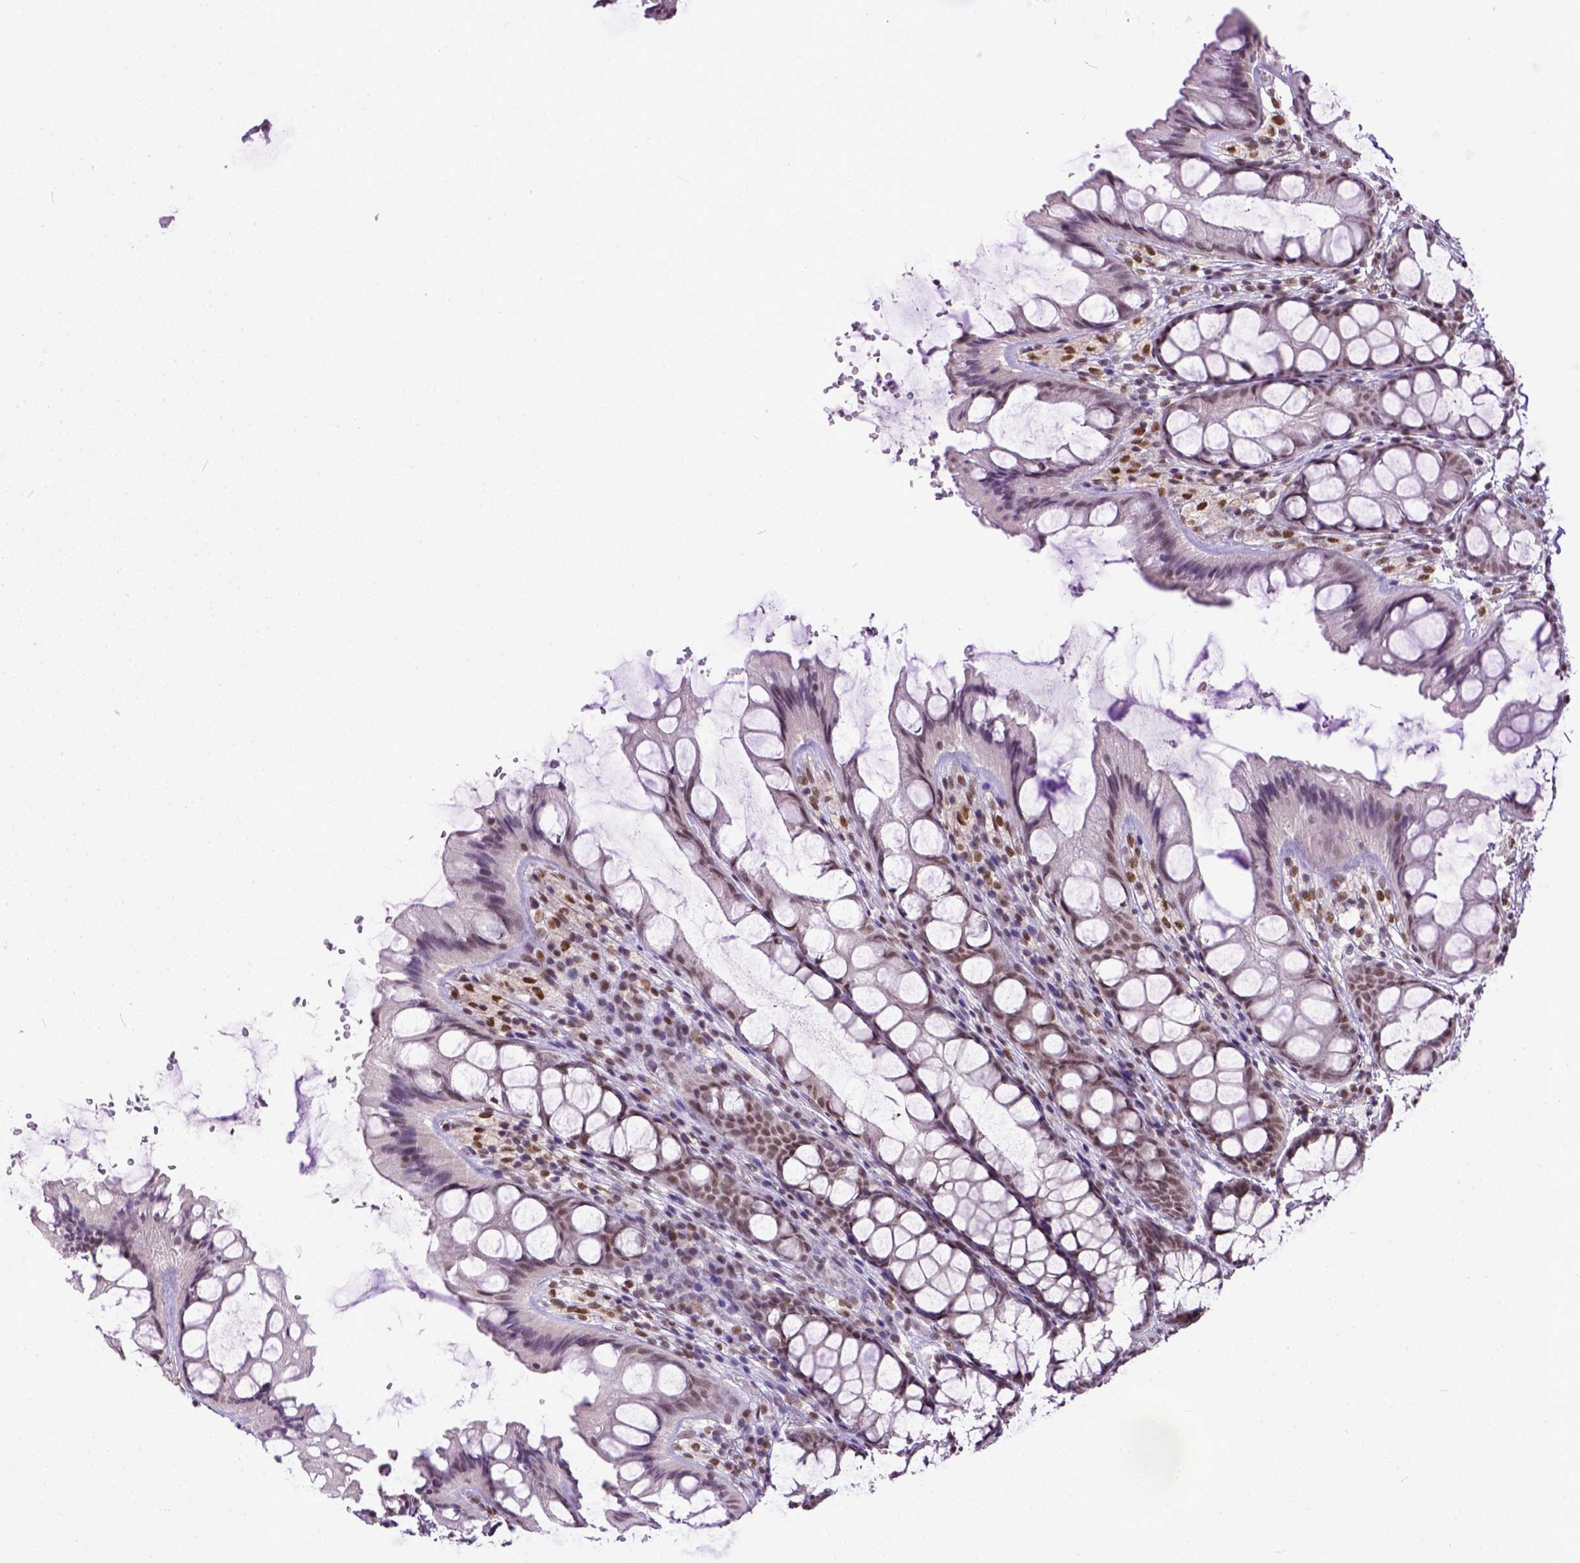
{"staining": {"intensity": "moderate", "quantity": ">75%", "location": "nuclear"}, "tissue": "colon", "cell_type": "Endothelial cells", "image_type": "normal", "snomed": [{"axis": "morphology", "description": "Normal tissue, NOS"}, {"axis": "topography", "description": "Colon"}], "caption": "A brown stain highlights moderate nuclear positivity of a protein in endothelial cells of normal colon.", "gene": "ERCC1", "patient": {"sex": "male", "age": 47}}